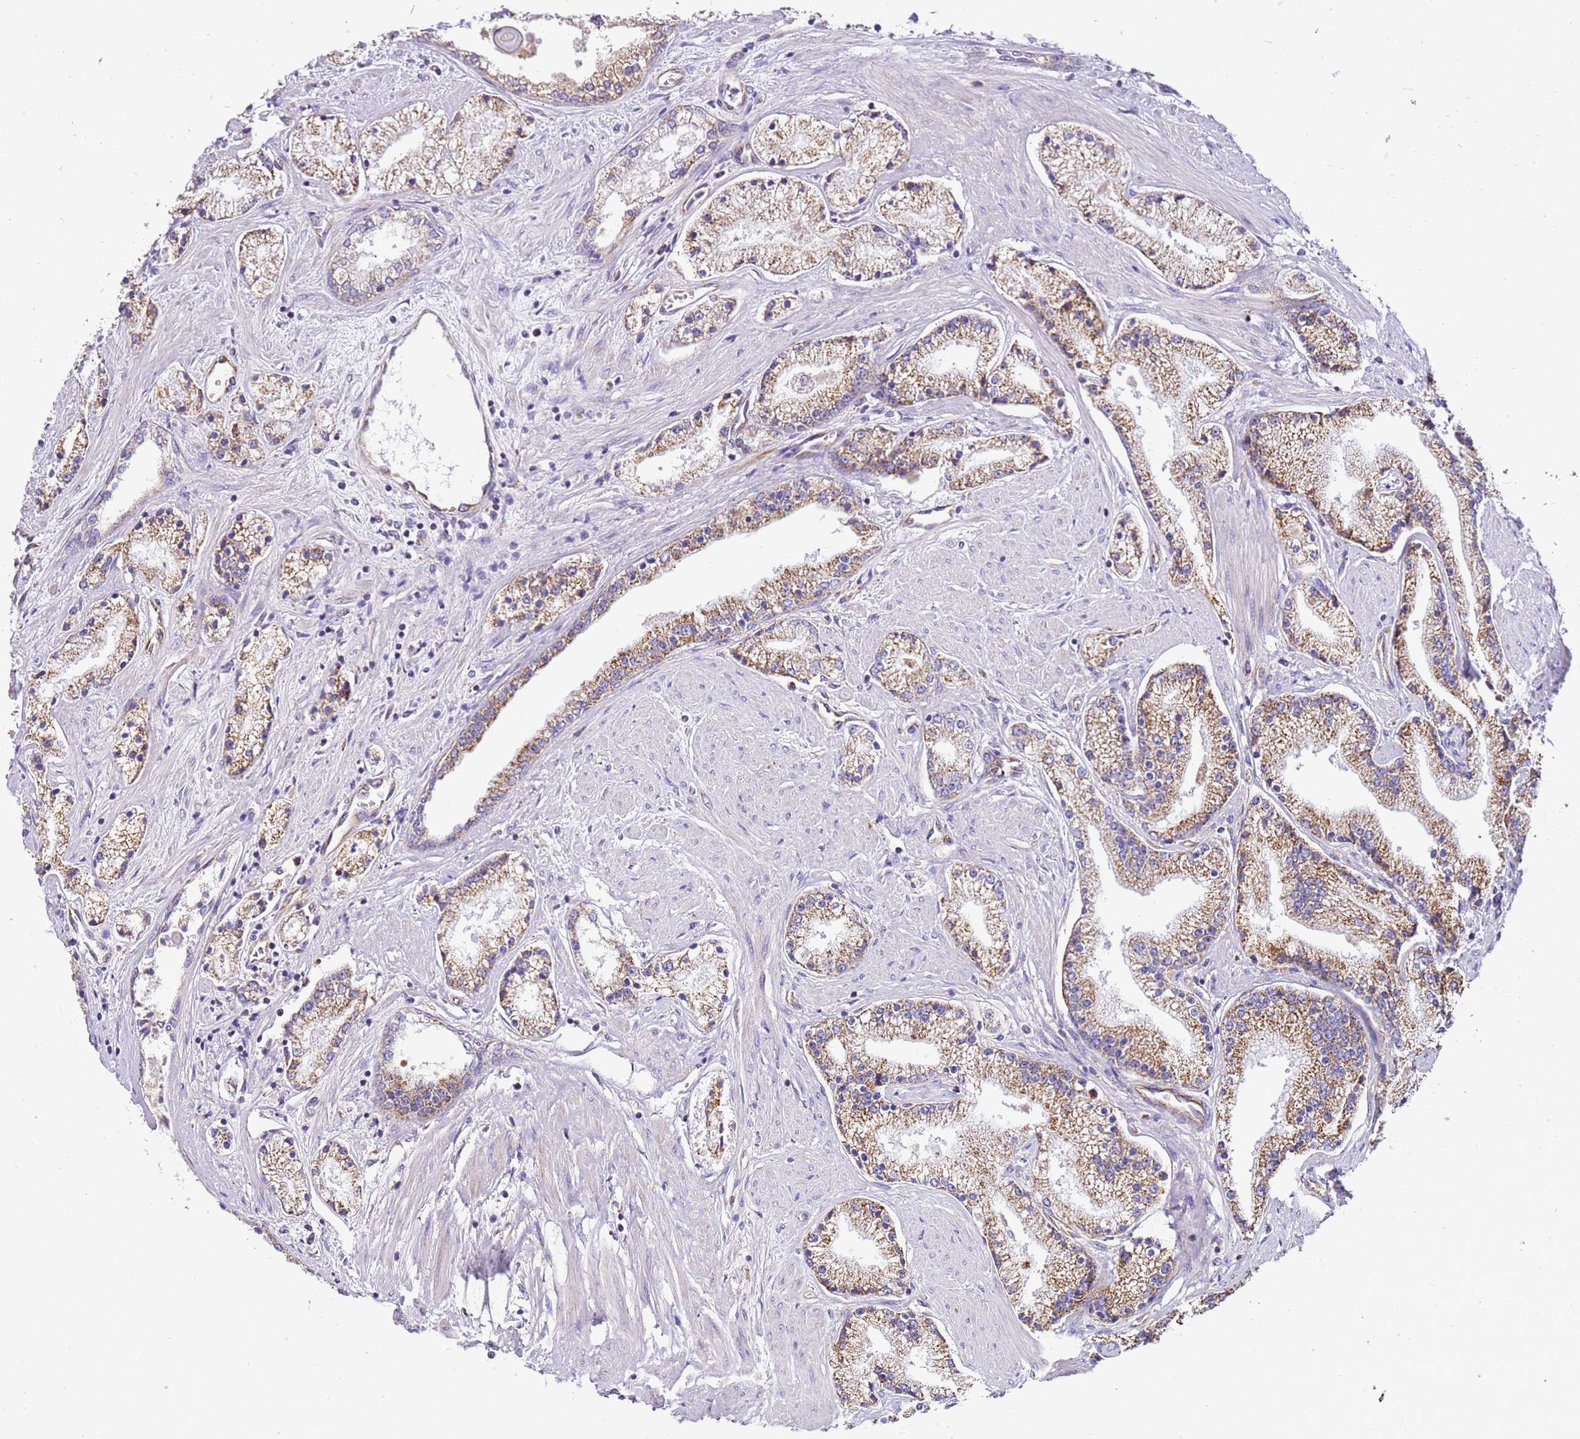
{"staining": {"intensity": "moderate", "quantity": "25%-75%", "location": "cytoplasmic/membranous"}, "tissue": "prostate cancer", "cell_type": "Tumor cells", "image_type": "cancer", "snomed": [{"axis": "morphology", "description": "Adenocarcinoma, High grade"}, {"axis": "topography", "description": "Prostate"}], "caption": "Immunohistochemical staining of high-grade adenocarcinoma (prostate) exhibits medium levels of moderate cytoplasmic/membranous staining in about 25%-75% of tumor cells.", "gene": "MRPL20", "patient": {"sex": "male", "age": 67}}